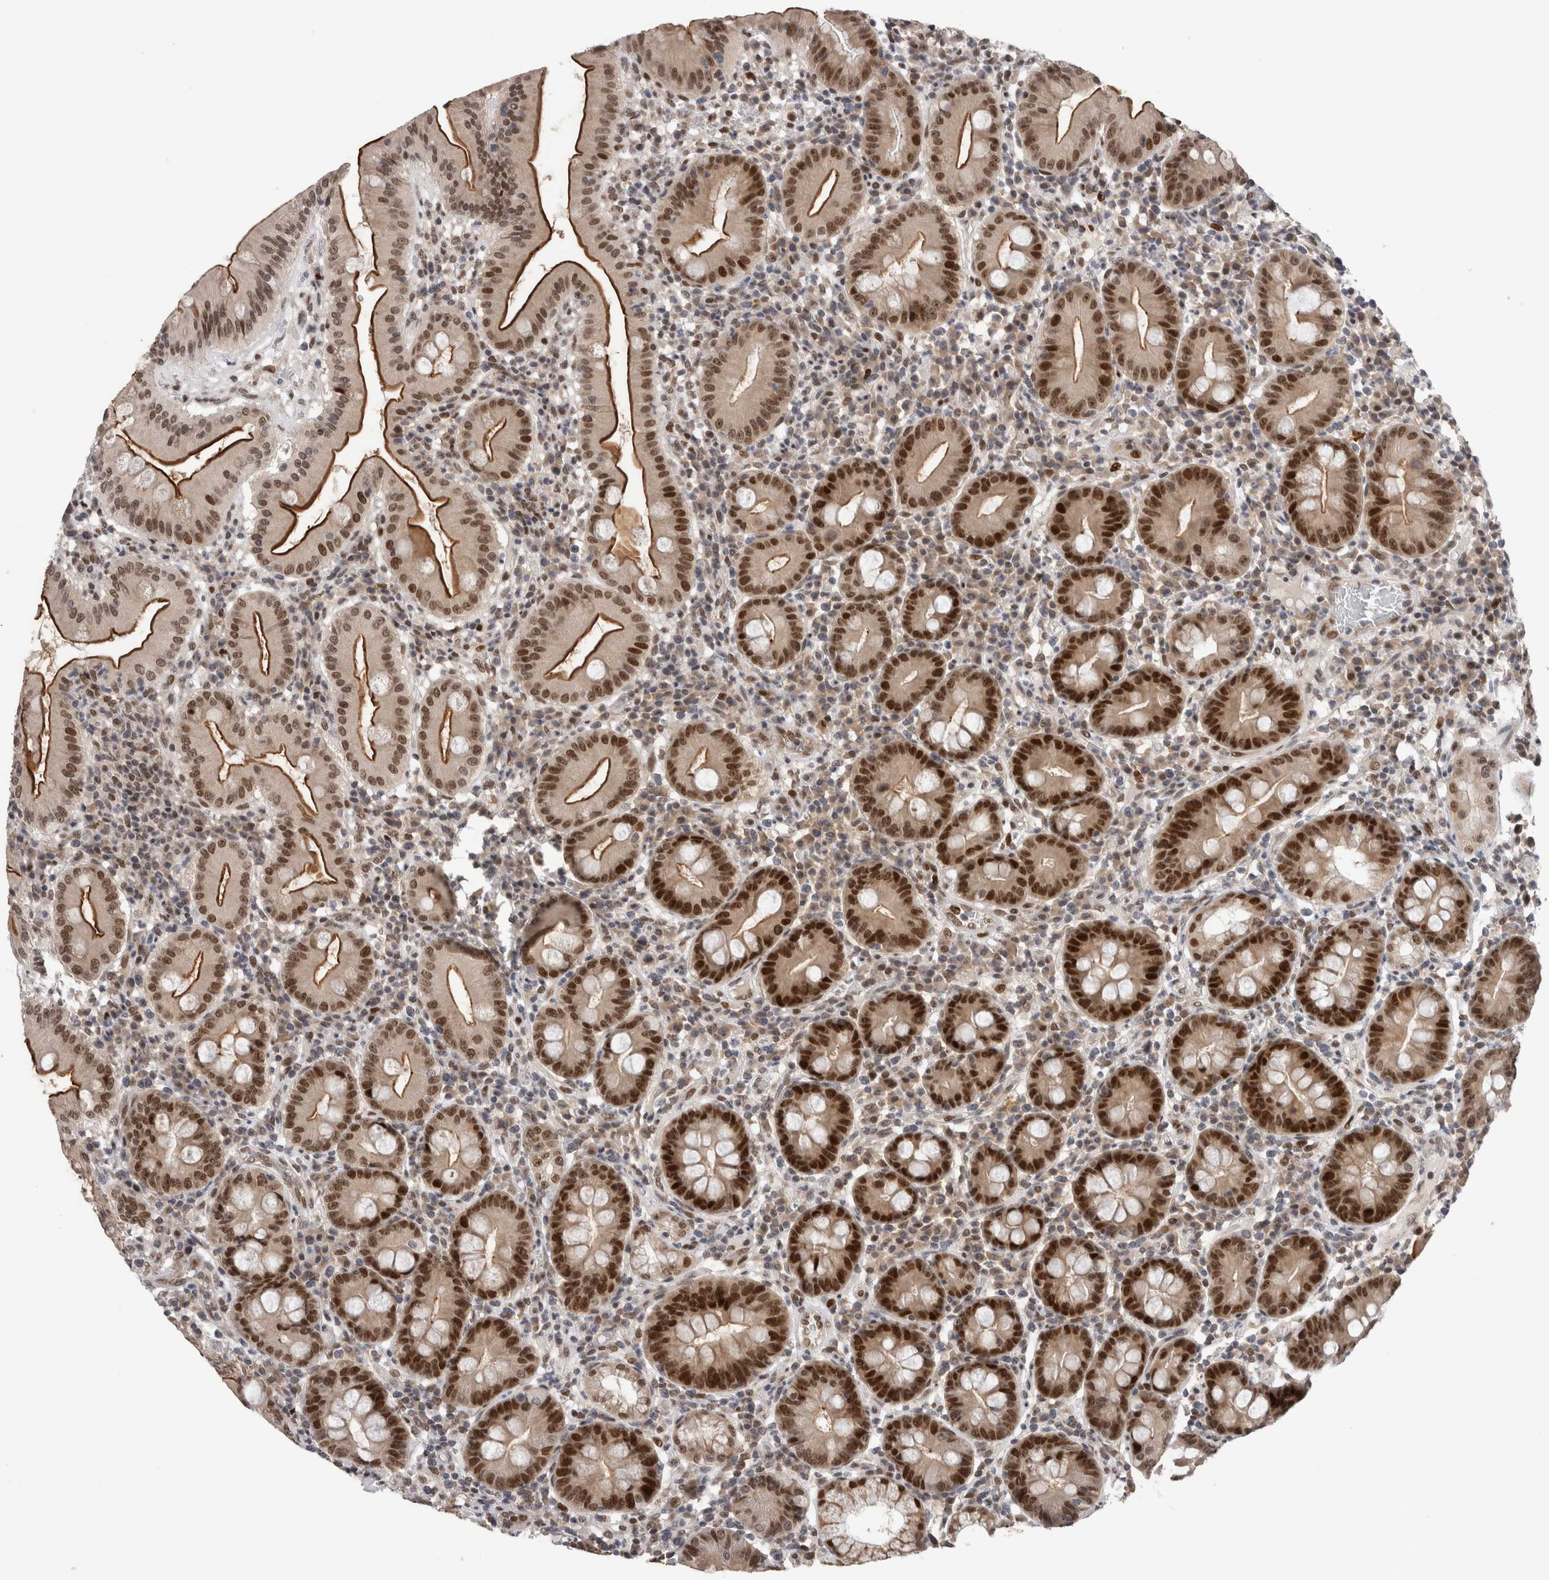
{"staining": {"intensity": "strong", "quantity": ">75%", "location": "cytoplasmic/membranous,nuclear"}, "tissue": "duodenum", "cell_type": "Glandular cells", "image_type": "normal", "snomed": [{"axis": "morphology", "description": "Normal tissue, NOS"}, {"axis": "topography", "description": "Duodenum"}], "caption": "Duodenum stained with a brown dye exhibits strong cytoplasmic/membranous,nuclear positive expression in approximately >75% of glandular cells.", "gene": "ZNF521", "patient": {"sex": "male", "age": 50}}